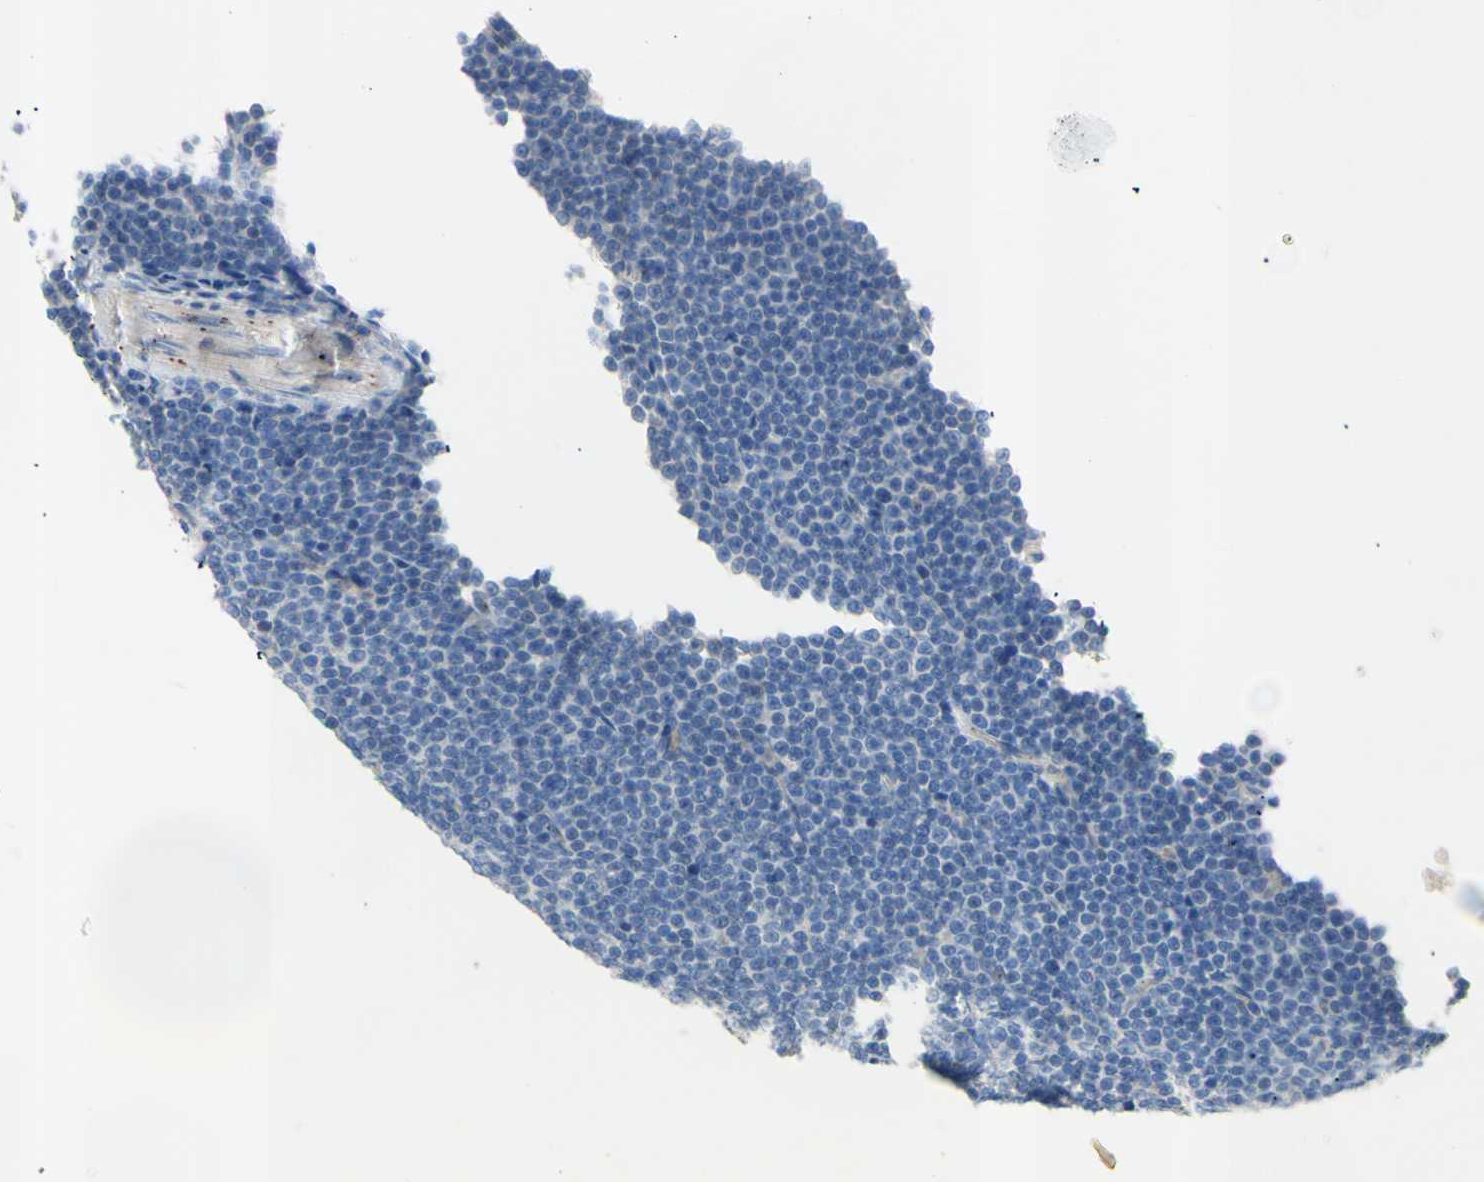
{"staining": {"intensity": "negative", "quantity": "none", "location": "none"}, "tissue": "lymphoma", "cell_type": "Tumor cells", "image_type": "cancer", "snomed": [{"axis": "morphology", "description": "Malignant lymphoma, non-Hodgkin's type, Low grade"}, {"axis": "topography", "description": "Lymph node"}], "caption": "Low-grade malignant lymphoma, non-Hodgkin's type was stained to show a protein in brown. There is no significant staining in tumor cells. Nuclei are stained in blue.", "gene": "TMIGD2", "patient": {"sex": "female", "age": 67}}